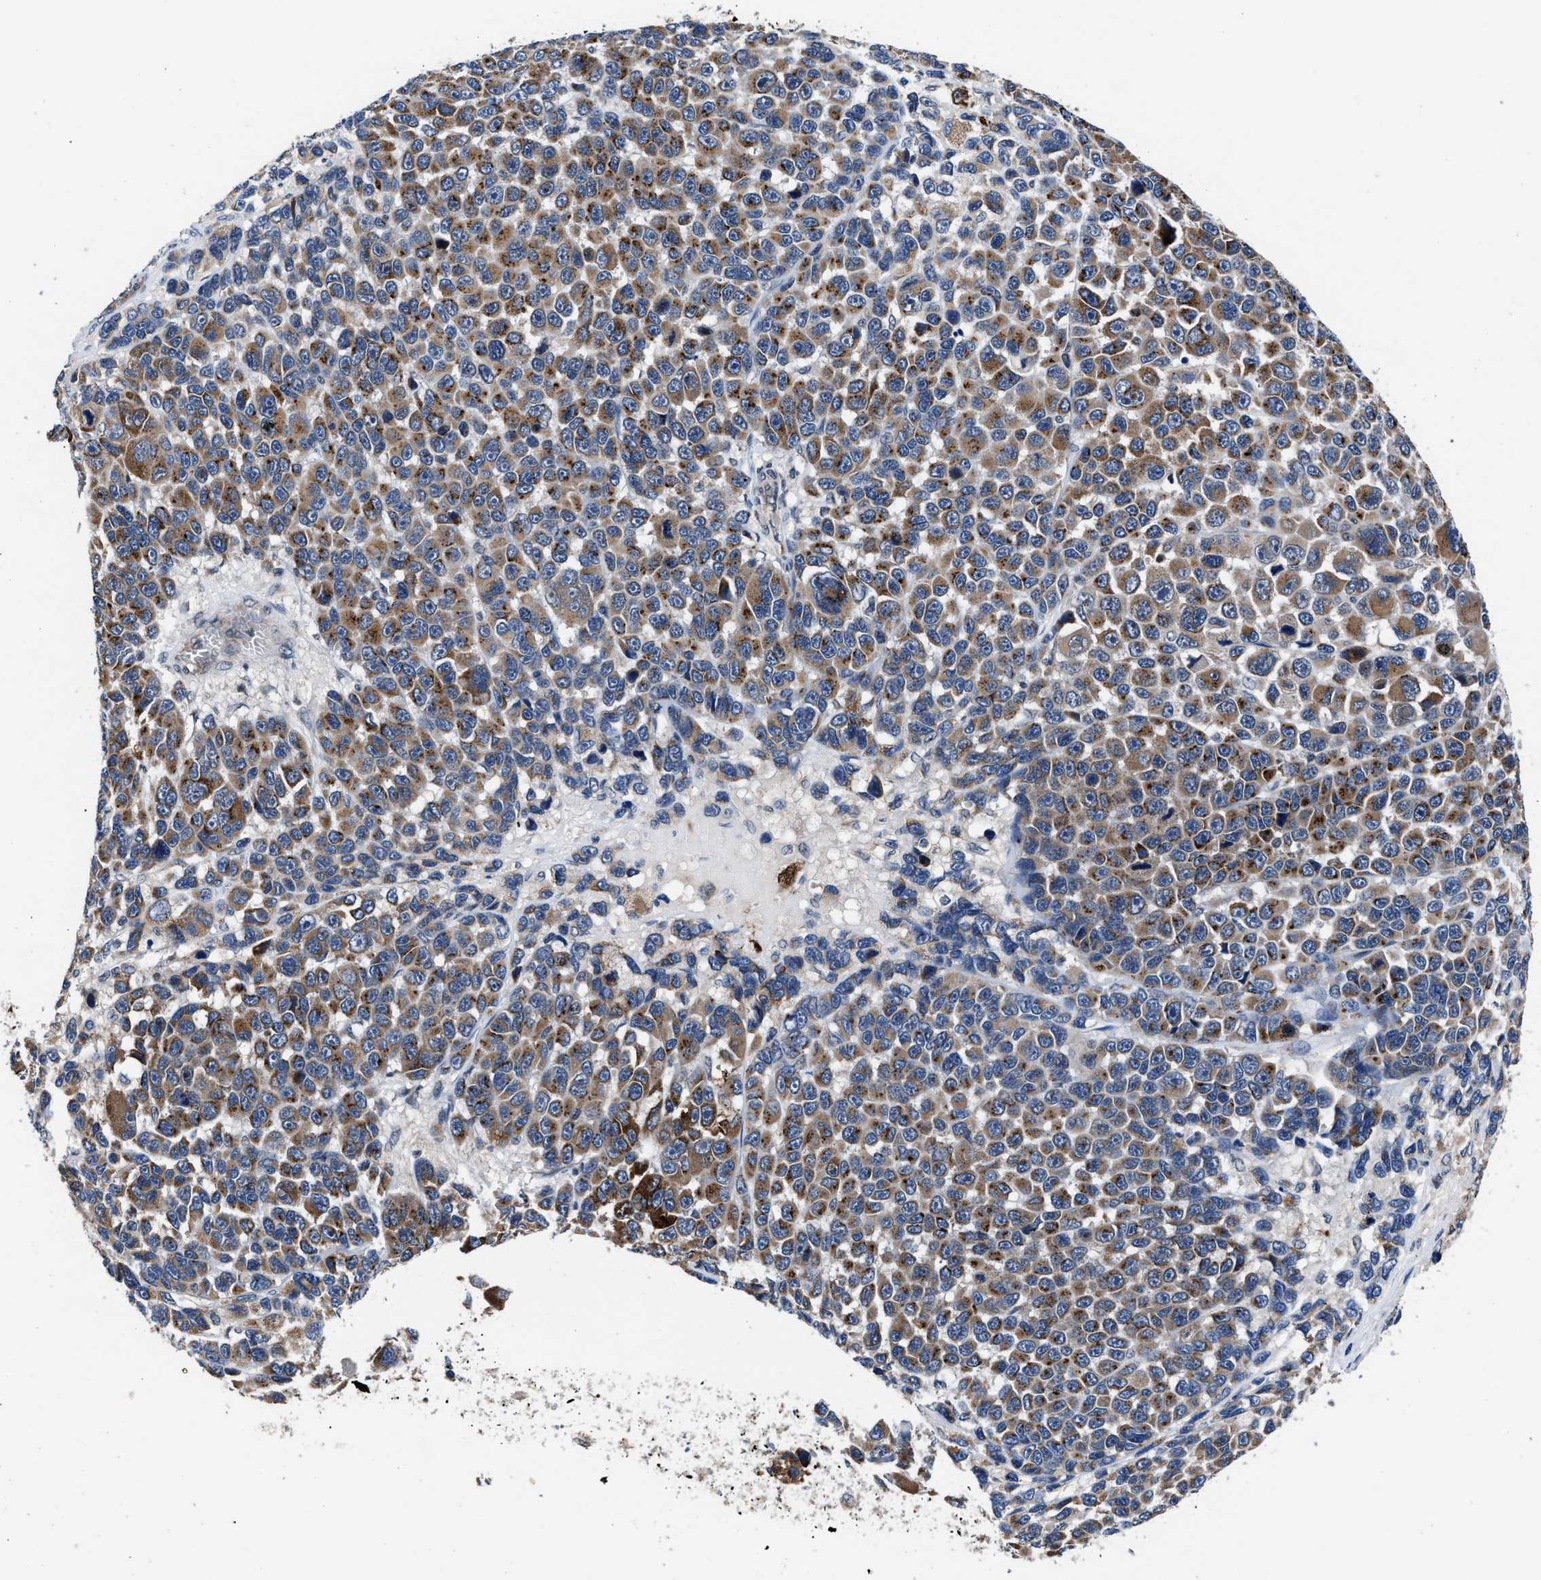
{"staining": {"intensity": "moderate", "quantity": ">75%", "location": "cytoplasmic/membranous"}, "tissue": "melanoma", "cell_type": "Tumor cells", "image_type": "cancer", "snomed": [{"axis": "morphology", "description": "Malignant melanoma, NOS"}, {"axis": "topography", "description": "Skin"}], "caption": "Malignant melanoma stained for a protein (brown) exhibits moderate cytoplasmic/membranous positive staining in approximately >75% of tumor cells.", "gene": "TMEM53", "patient": {"sex": "male", "age": 53}}